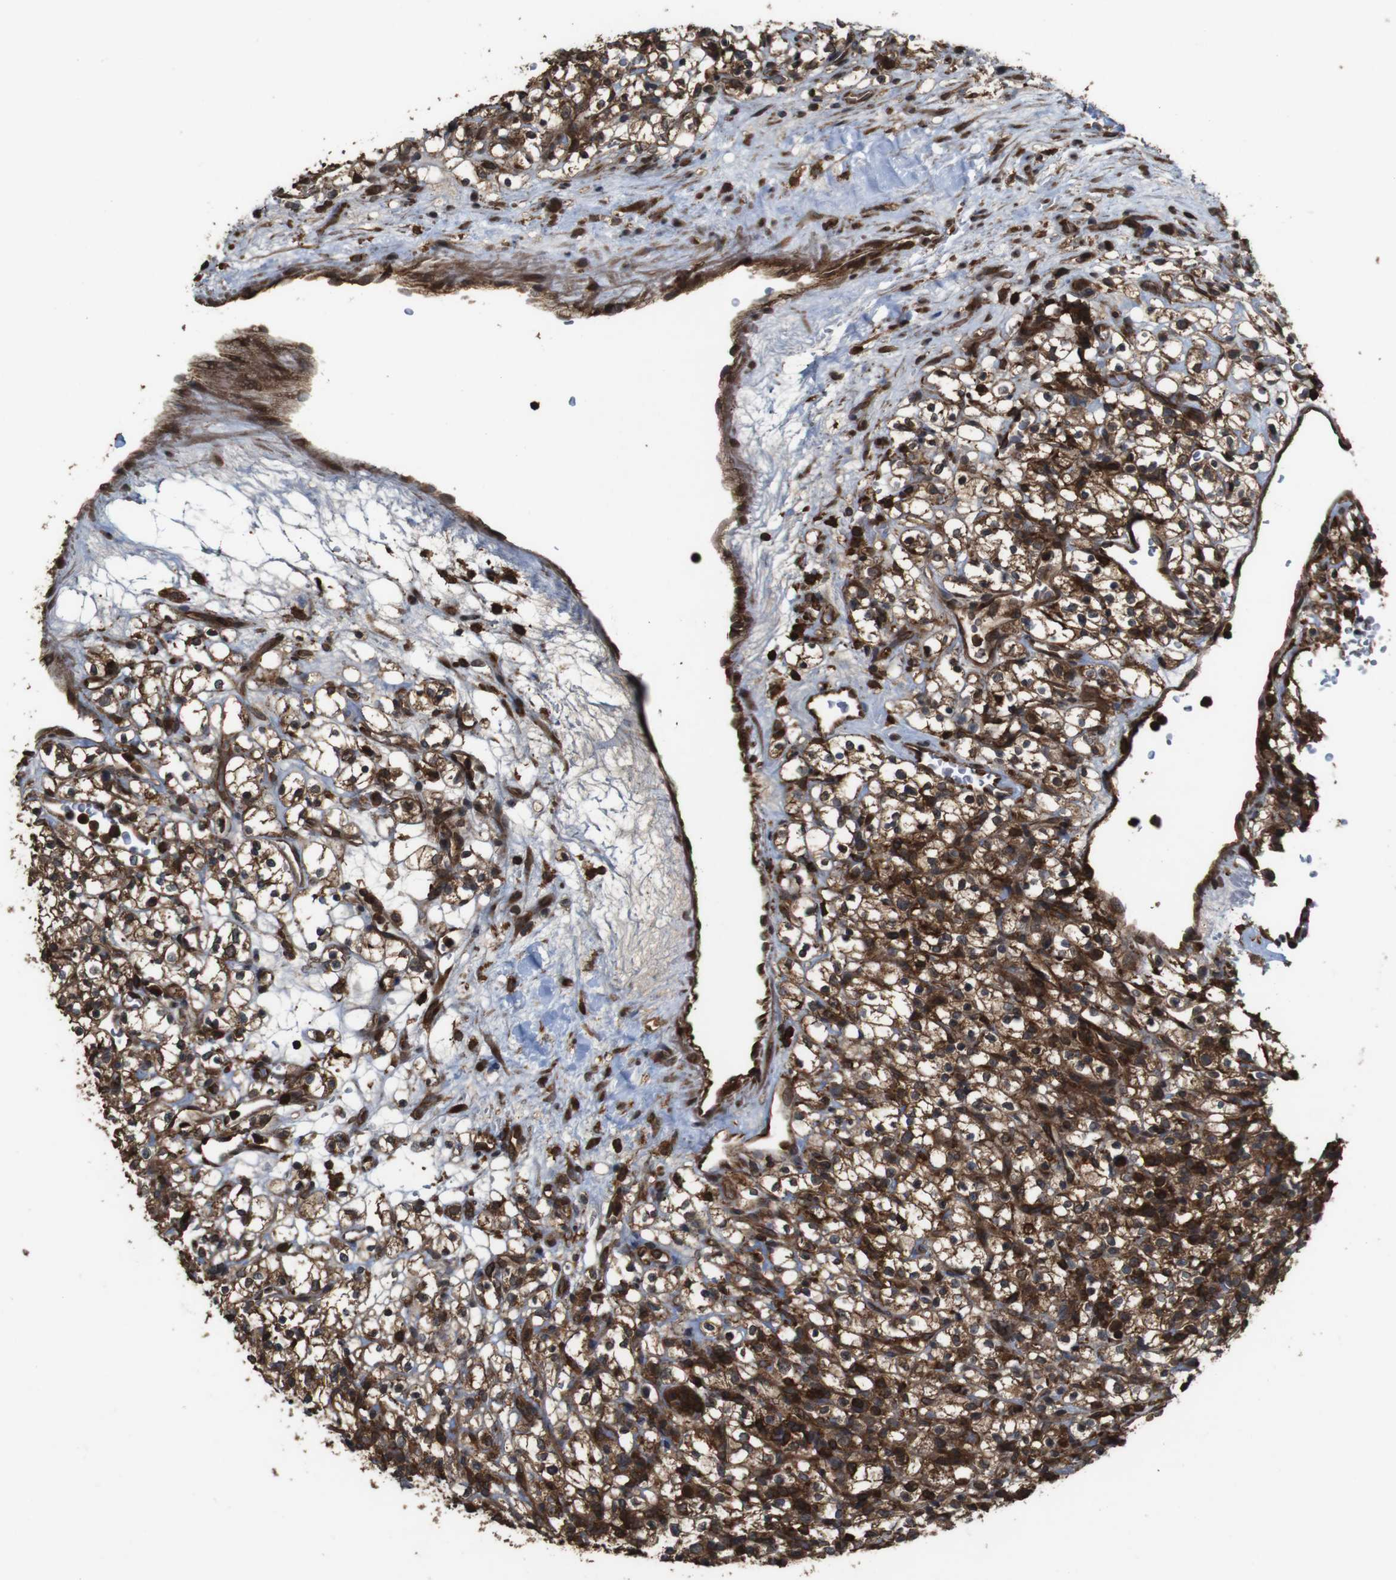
{"staining": {"intensity": "strong", "quantity": ">75%", "location": "cytoplasmic/membranous"}, "tissue": "renal cancer", "cell_type": "Tumor cells", "image_type": "cancer", "snomed": [{"axis": "morphology", "description": "Normal tissue, NOS"}, {"axis": "morphology", "description": "Adenocarcinoma, NOS"}, {"axis": "topography", "description": "Kidney"}], "caption": "Renal cancer stained with IHC shows strong cytoplasmic/membranous expression in about >75% of tumor cells.", "gene": "BAG4", "patient": {"sex": "female", "age": 72}}